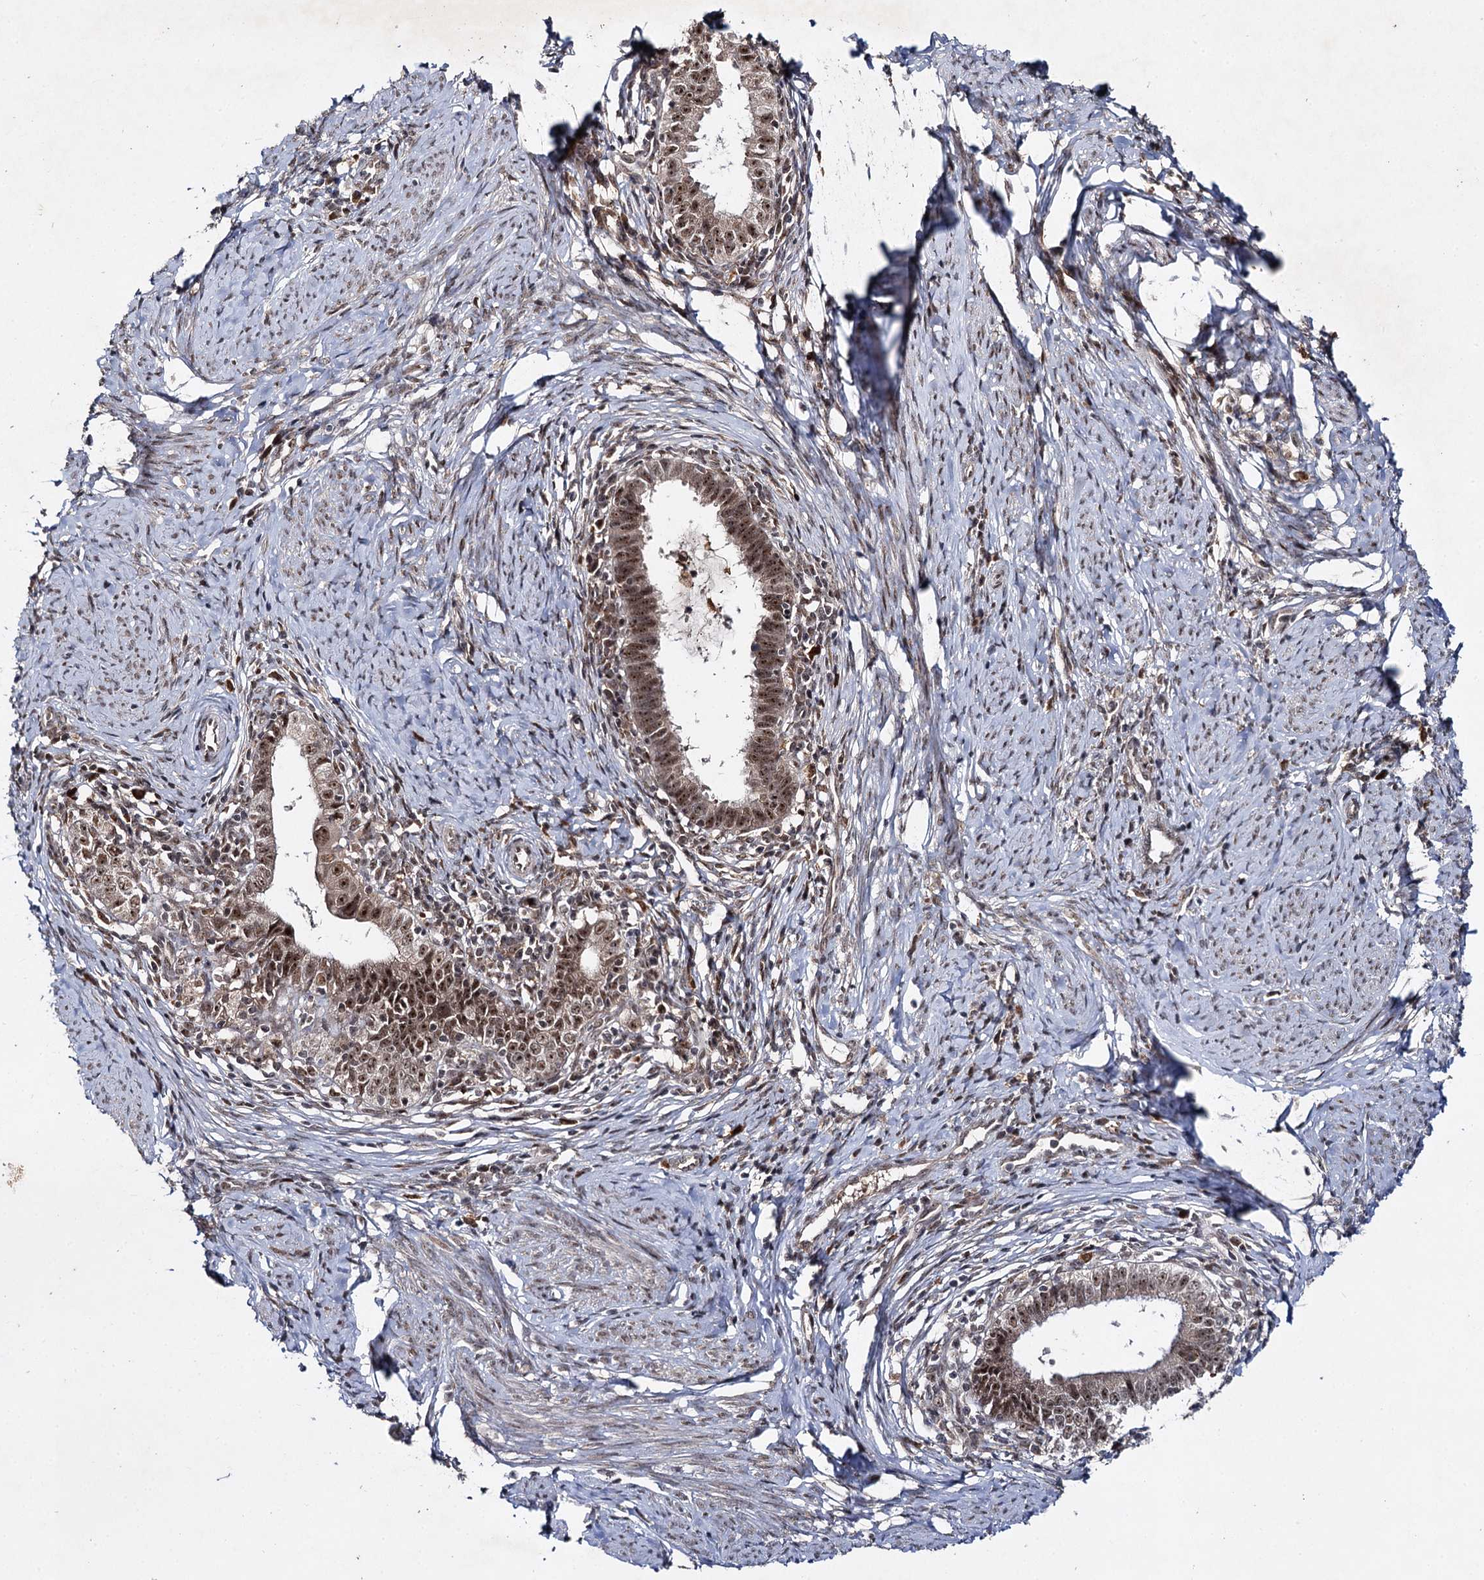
{"staining": {"intensity": "moderate", "quantity": ">75%", "location": "nuclear"}, "tissue": "cervical cancer", "cell_type": "Tumor cells", "image_type": "cancer", "snomed": [{"axis": "morphology", "description": "Adenocarcinoma, NOS"}, {"axis": "topography", "description": "Cervix"}], "caption": "The micrograph reveals immunohistochemical staining of cervical cancer (adenocarcinoma). There is moderate nuclear positivity is identified in approximately >75% of tumor cells.", "gene": "BUD13", "patient": {"sex": "female", "age": 36}}